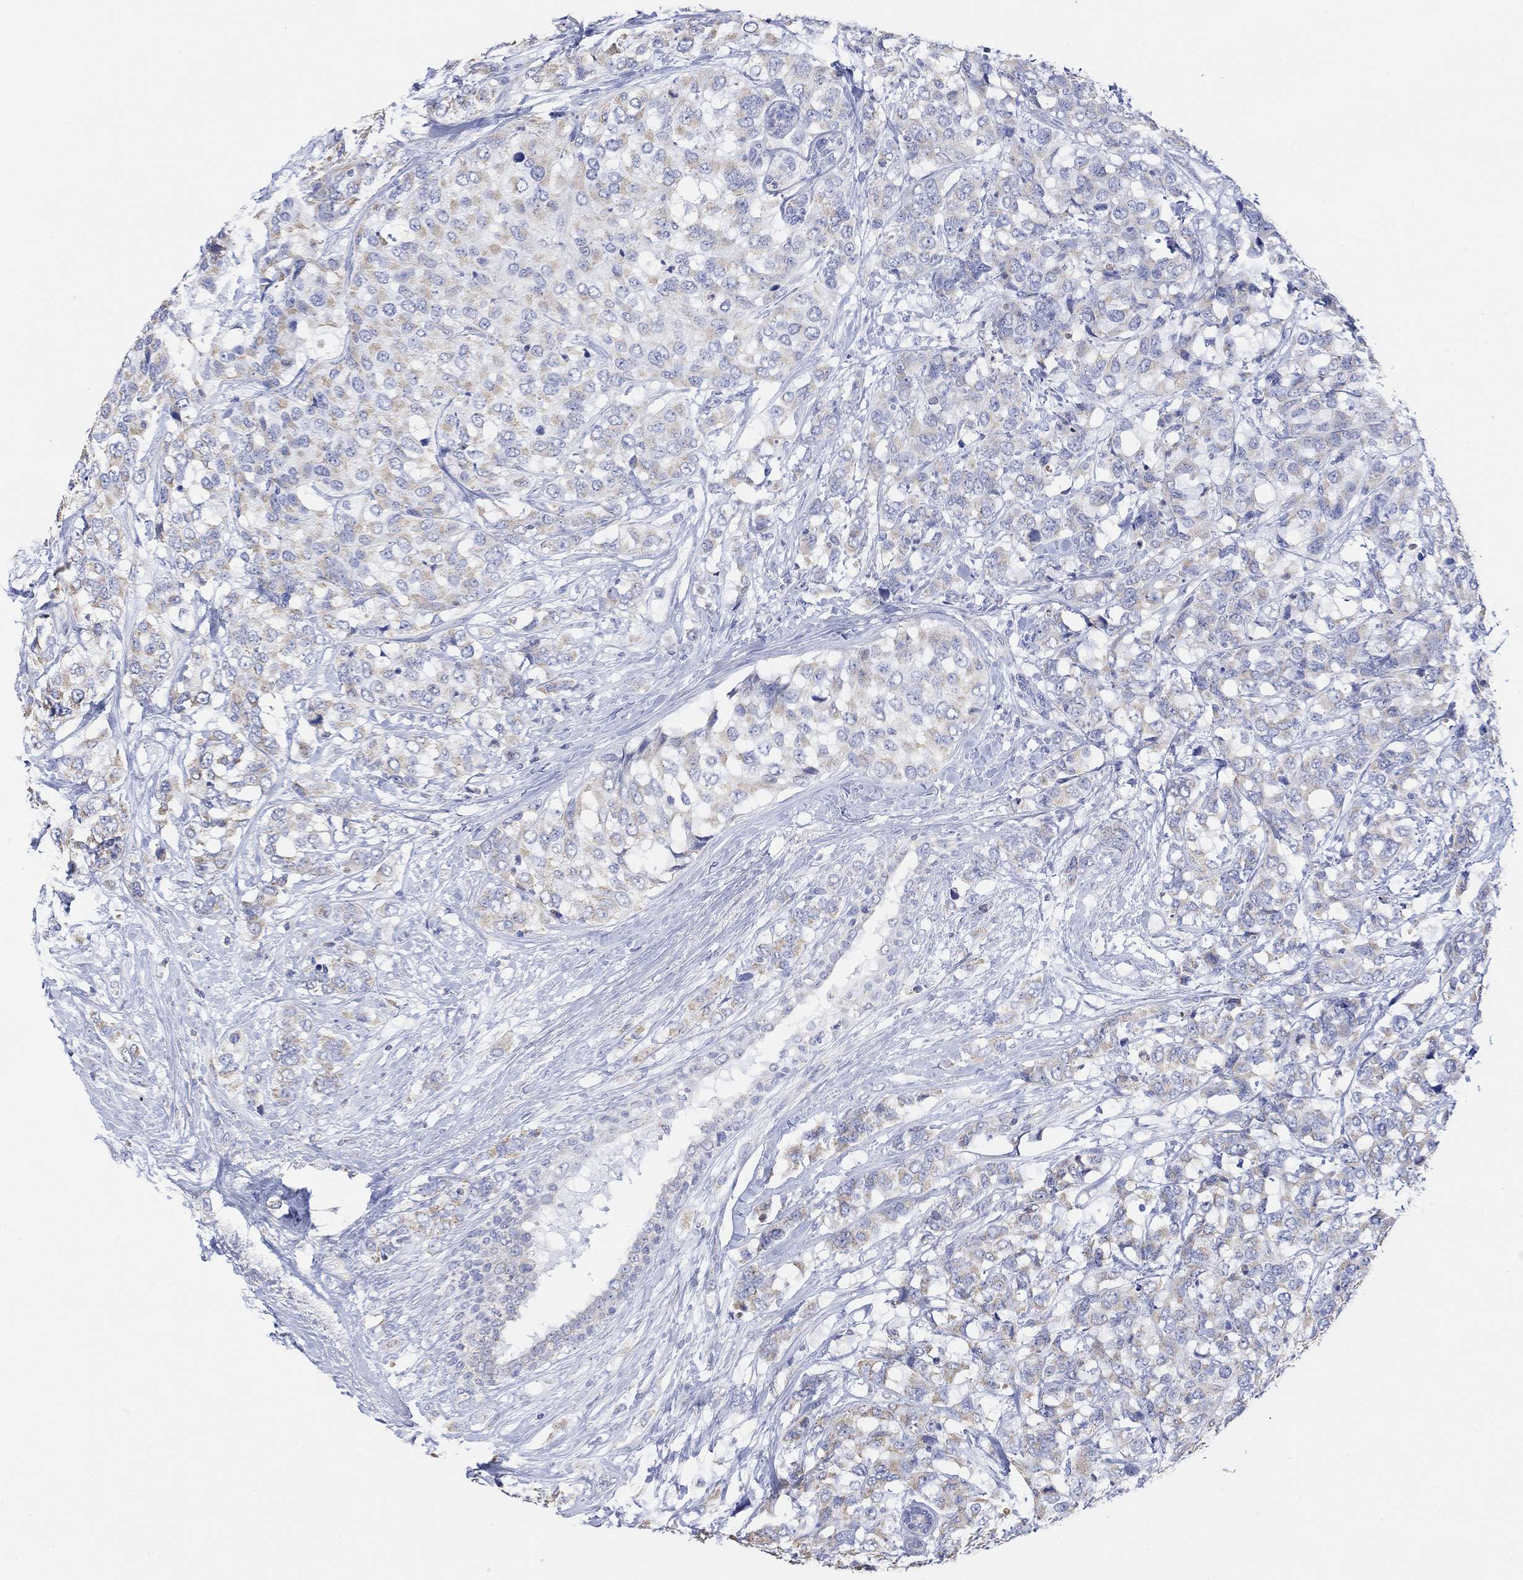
{"staining": {"intensity": "moderate", "quantity": "<25%", "location": "cytoplasmic/membranous"}, "tissue": "breast cancer", "cell_type": "Tumor cells", "image_type": "cancer", "snomed": [{"axis": "morphology", "description": "Lobular carcinoma"}, {"axis": "topography", "description": "Breast"}], "caption": "IHC staining of lobular carcinoma (breast), which exhibits low levels of moderate cytoplasmic/membranous expression in about <25% of tumor cells indicating moderate cytoplasmic/membranous protein staining. The staining was performed using DAB (3,3'-diaminobenzidine) (brown) for protein detection and nuclei were counterstained in hematoxylin (blue).", "gene": "SYT12", "patient": {"sex": "female", "age": 59}}